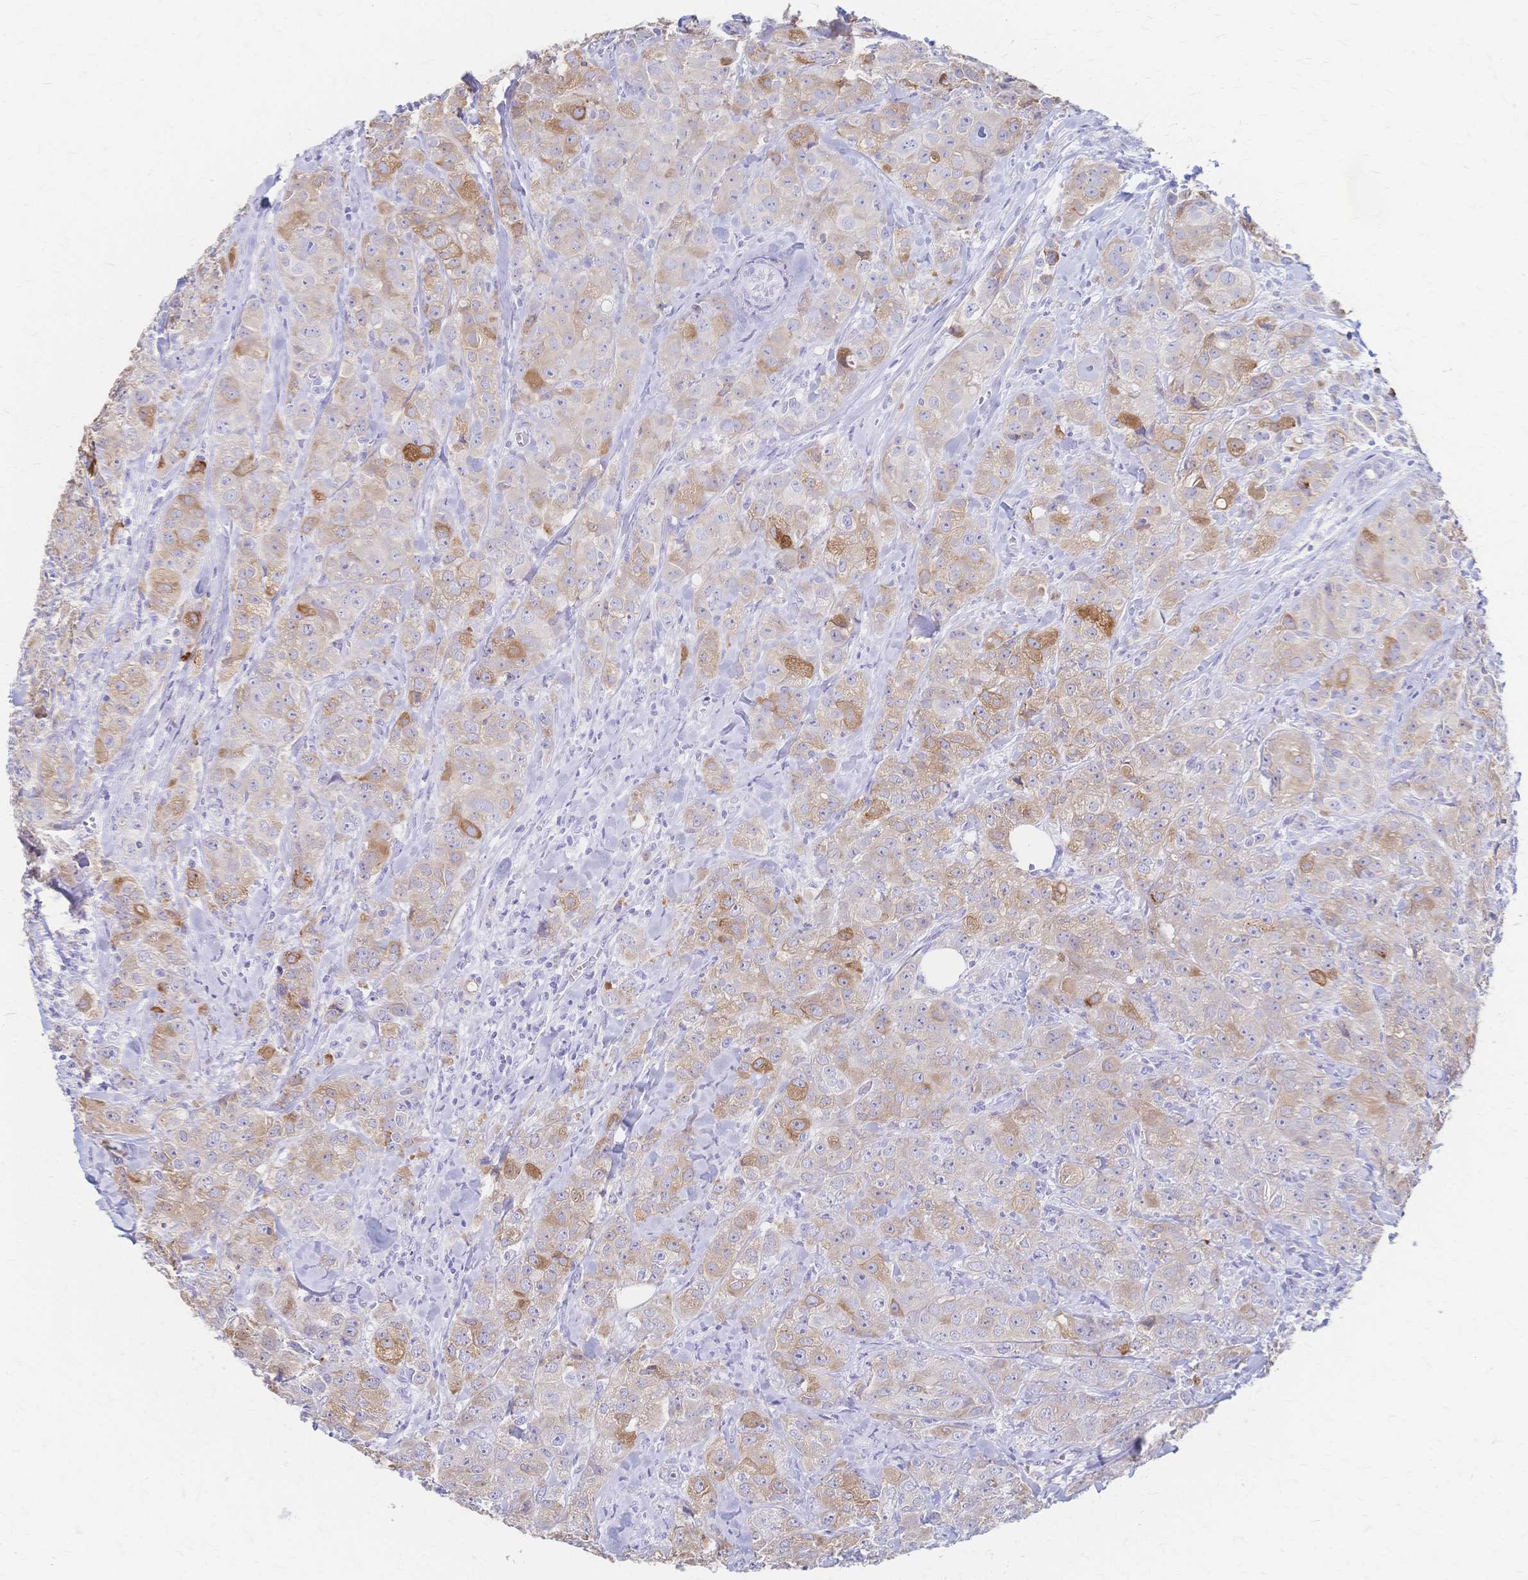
{"staining": {"intensity": "moderate", "quantity": "25%-75%", "location": "cytoplasmic/membranous"}, "tissue": "breast cancer", "cell_type": "Tumor cells", "image_type": "cancer", "snomed": [{"axis": "morphology", "description": "Normal tissue, NOS"}, {"axis": "morphology", "description": "Duct carcinoma"}, {"axis": "topography", "description": "Breast"}], "caption": "Protein staining of breast cancer tissue displays moderate cytoplasmic/membranous expression in about 25%-75% of tumor cells.", "gene": "CYB5A", "patient": {"sex": "female", "age": 43}}